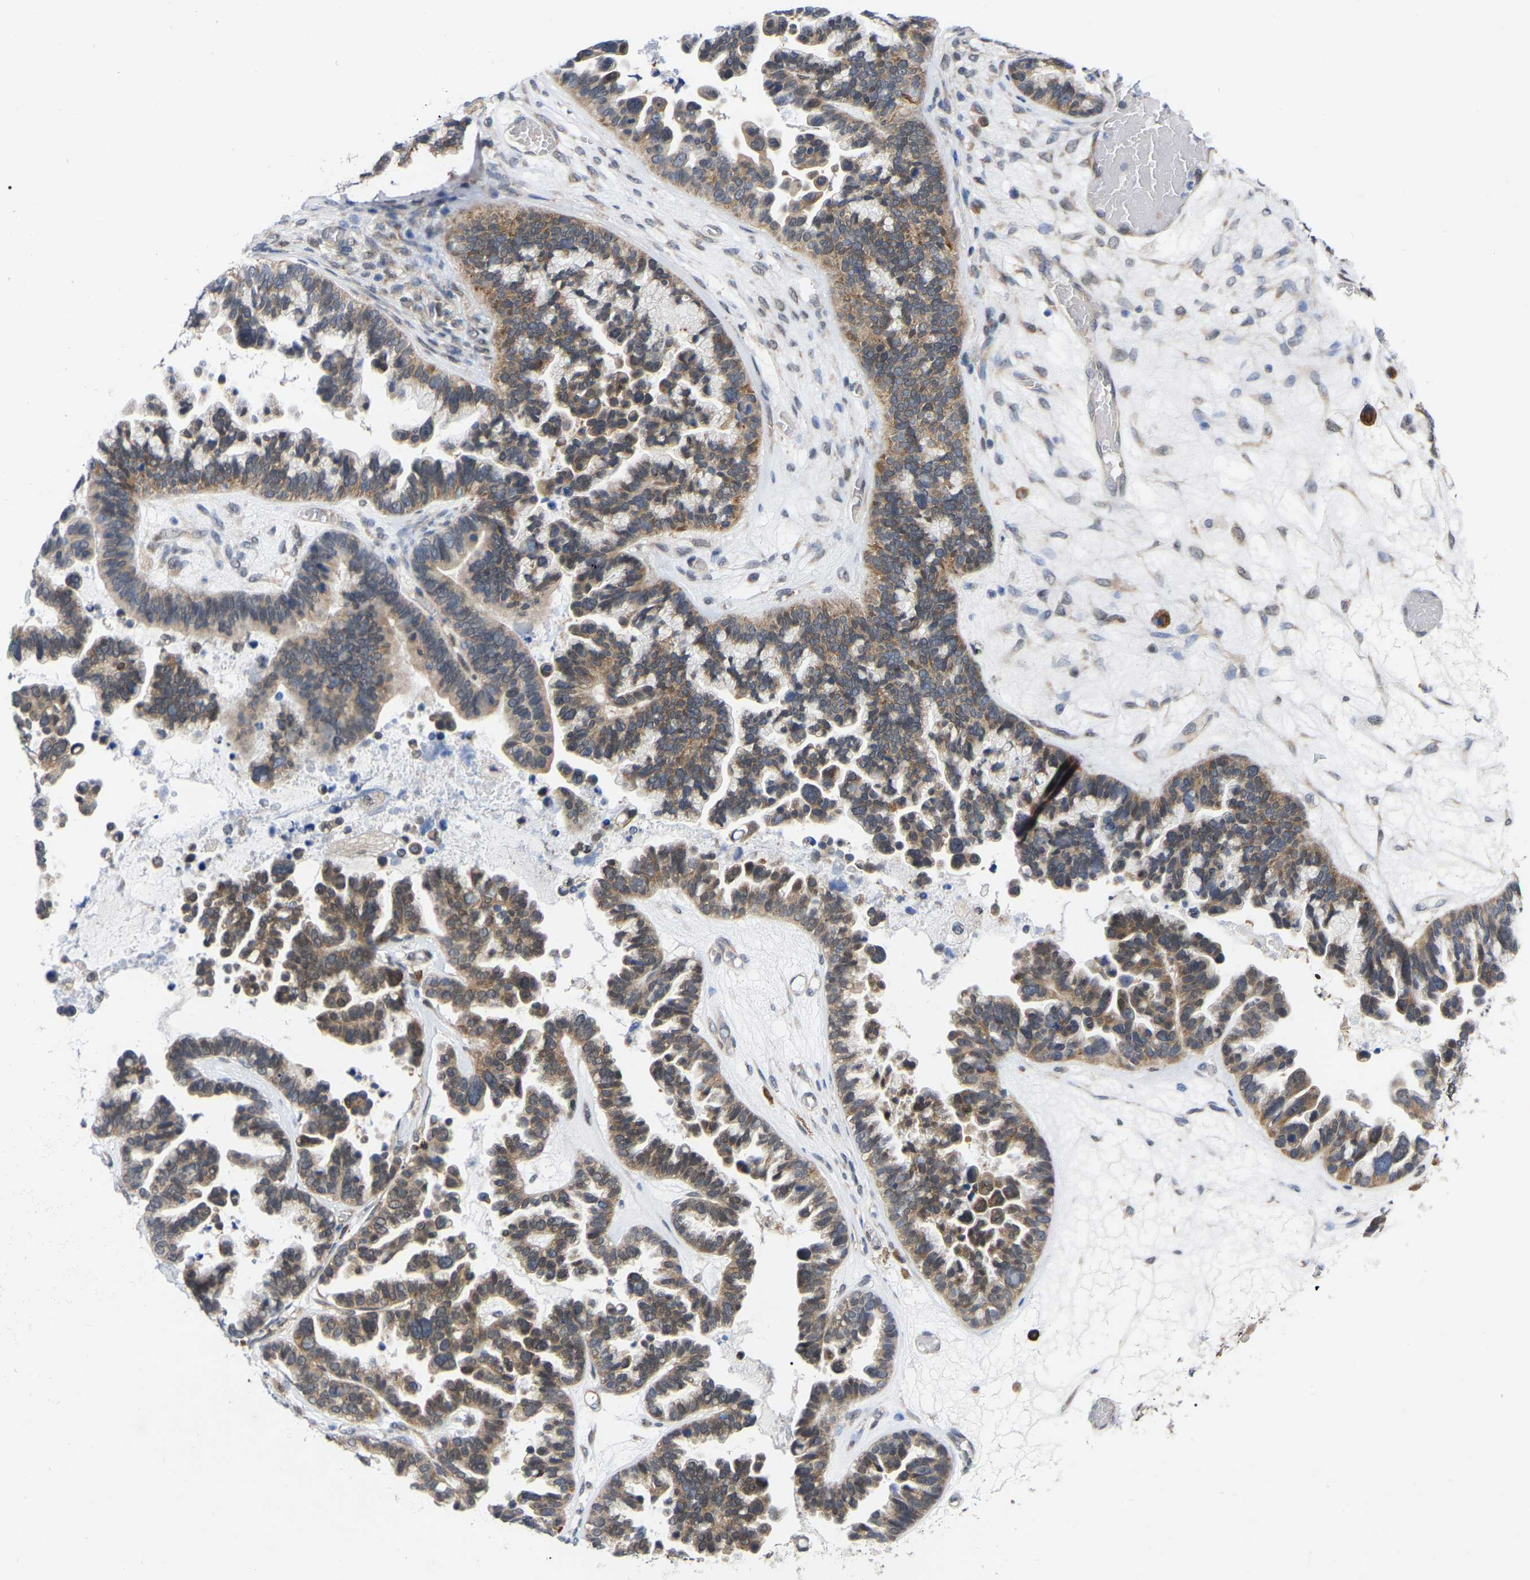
{"staining": {"intensity": "moderate", "quantity": ">75%", "location": "cytoplasmic/membranous"}, "tissue": "ovarian cancer", "cell_type": "Tumor cells", "image_type": "cancer", "snomed": [{"axis": "morphology", "description": "Cystadenocarcinoma, serous, NOS"}, {"axis": "topography", "description": "Ovary"}], "caption": "Protein expression analysis of ovarian cancer (serous cystadenocarcinoma) shows moderate cytoplasmic/membranous staining in about >75% of tumor cells.", "gene": "UBE4B", "patient": {"sex": "female", "age": 56}}